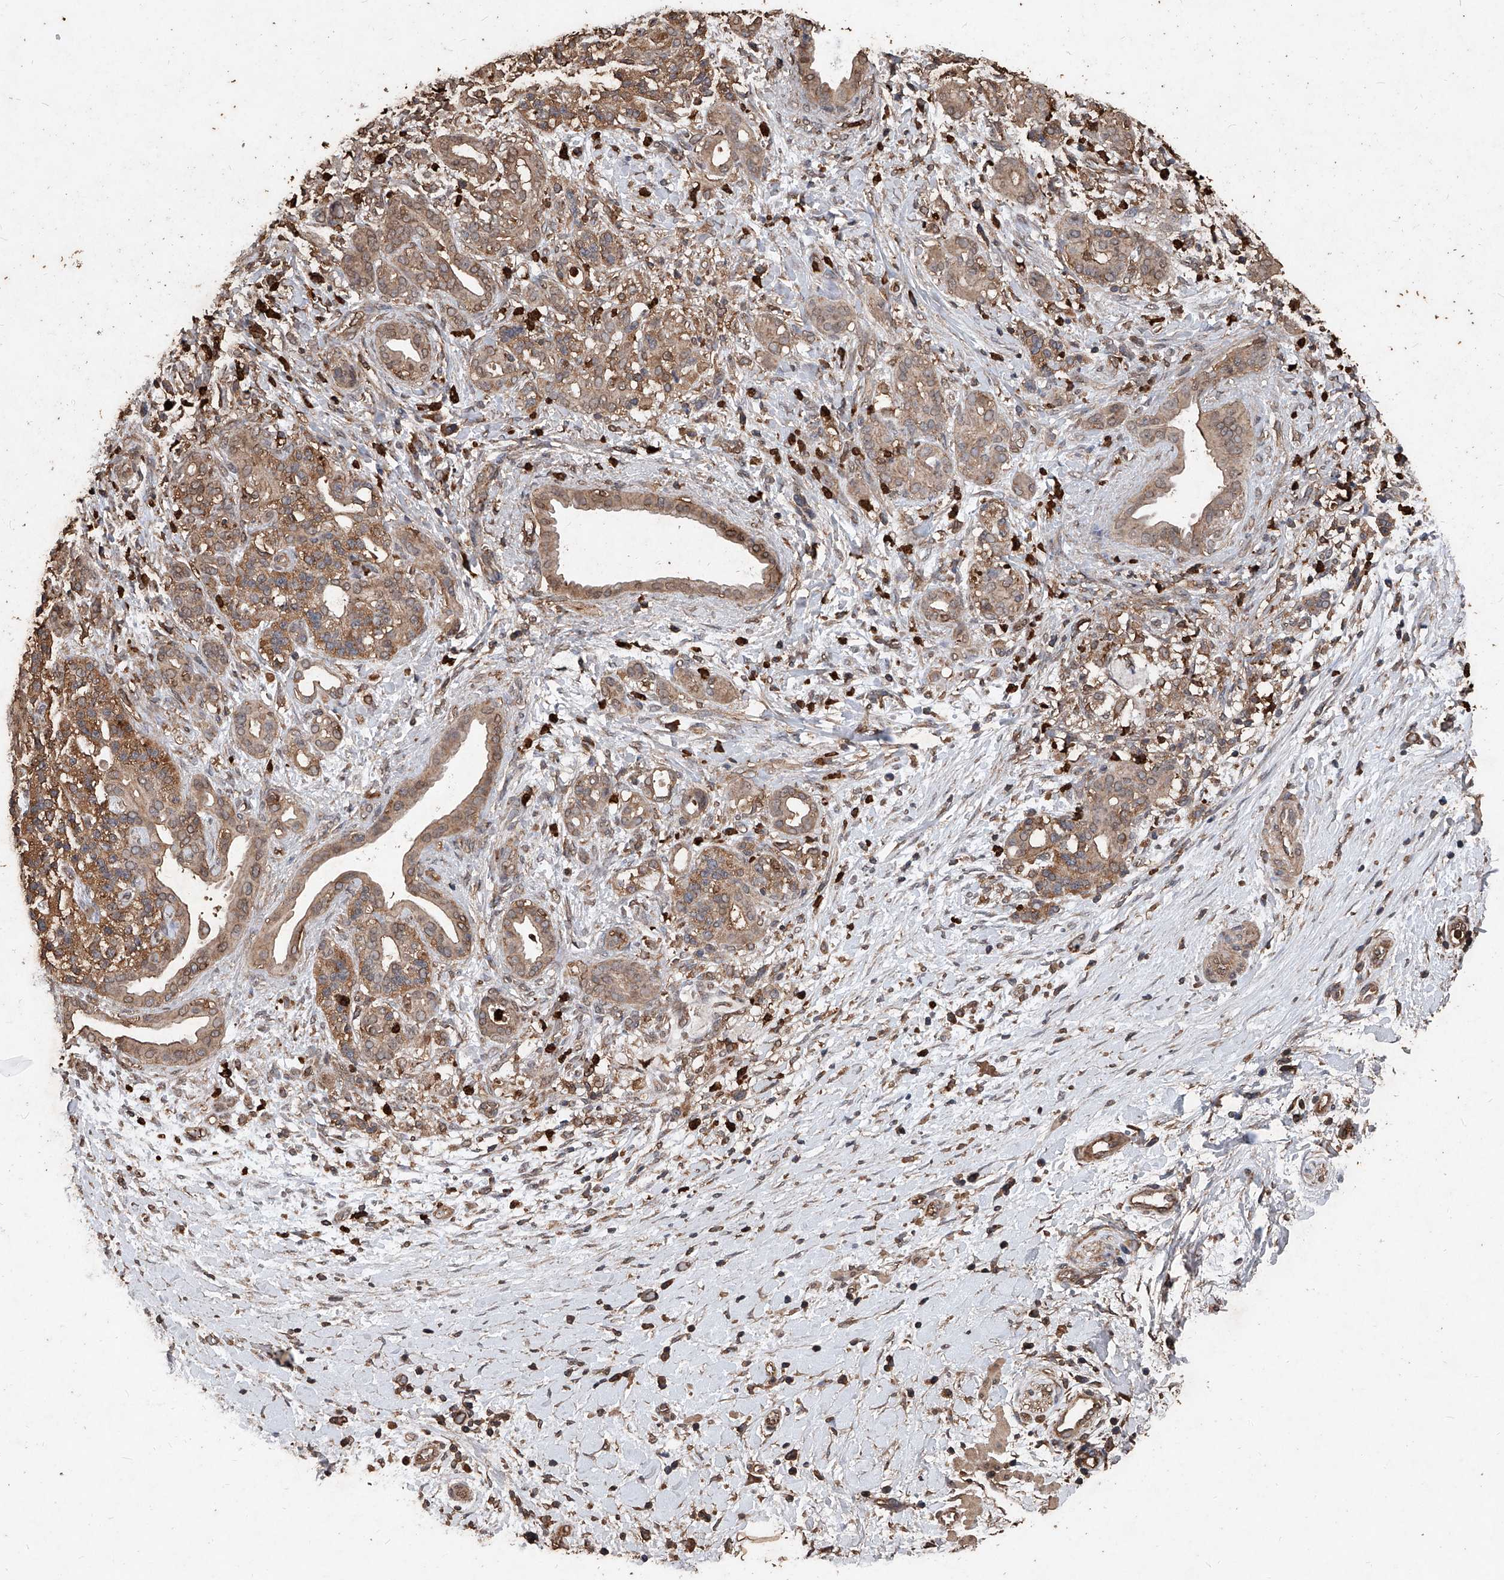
{"staining": {"intensity": "moderate", "quantity": ">75%", "location": "cytoplasmic/membranous,nuclear"}, "tissue": "pancreatic cancer", "cell_type": "Tumor cells", "image_type": "cancer", "snomed": [{"axis": "morphology", "description": "Adenocarcinoma, NOS"}, {"axis": "topography", "description": "Pancreas"}], "caption": "Immunohistochemical staining of human pancreatic adenocarcinoma demonstrates medium levels of moderate cytoplasmic/membranous and nuclear protein expression in approximately >75% of tumor cells.", "gene": "UCP2", "patient": {"sex": "male", "age": 58}}